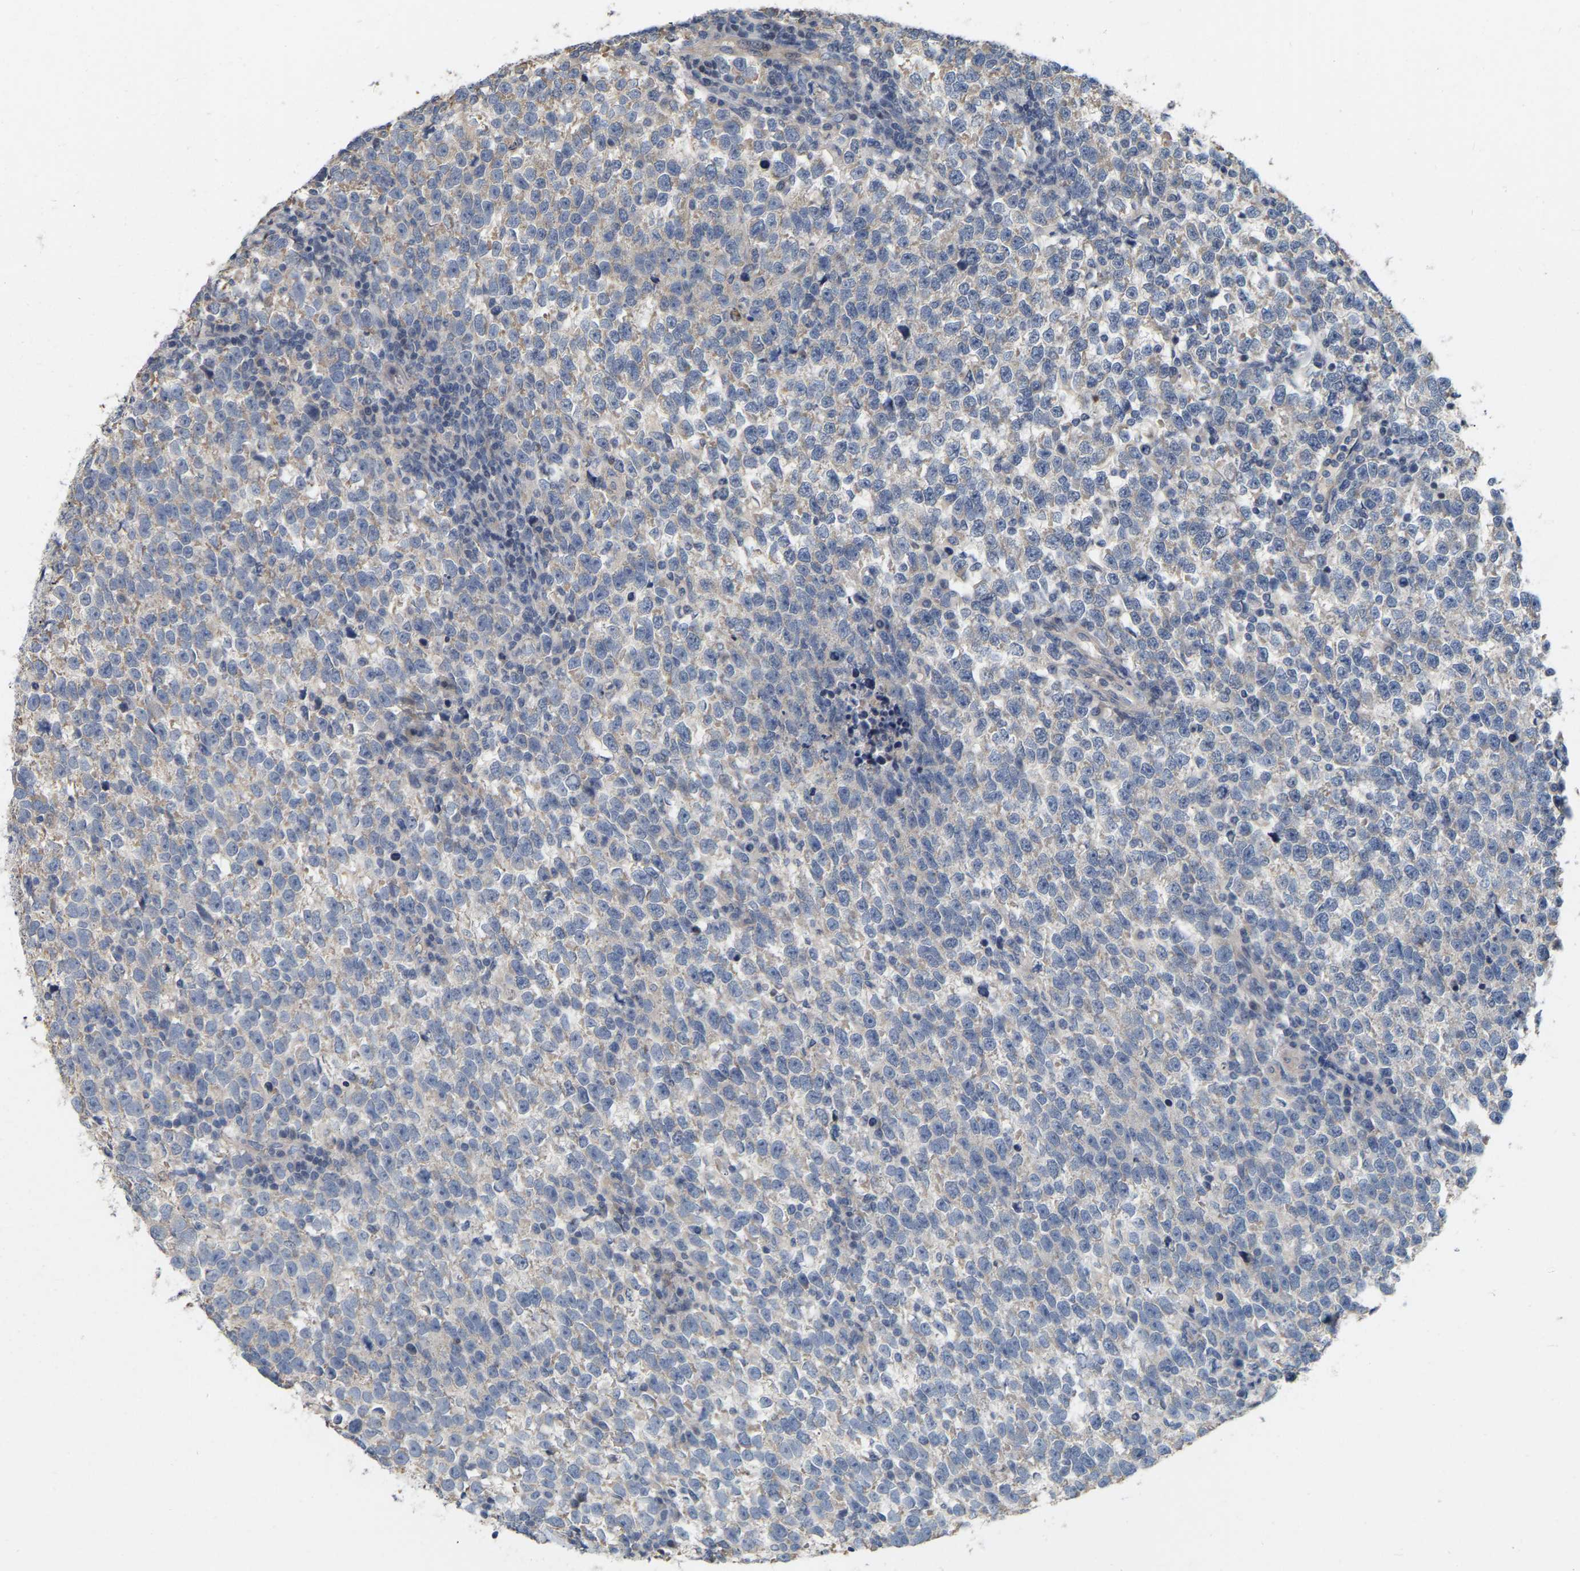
{"staining": {"intensity": "weak", "quantity": "25%-75%", "location": "cytoplasmic/membranous"}, "tissue": "testis cancer", "cell_type": "Tumor cells", "image_type": "cancer", "snomed": [{"axis": "morphology", "description": "Normal tissue, NOS"}, {"axis": "morphology", "description": "Seminoma, NOS"}, {"axis": "topography", "description": "Testis"}], "caption": "Brown immunohistochemical staining in human testis seminoma reveals weak cytoplasmic/membranous staining in about 25%-75% of tumor cells.", "gene": "SSH1", "patient": {"sex": "male", "age": 43}}